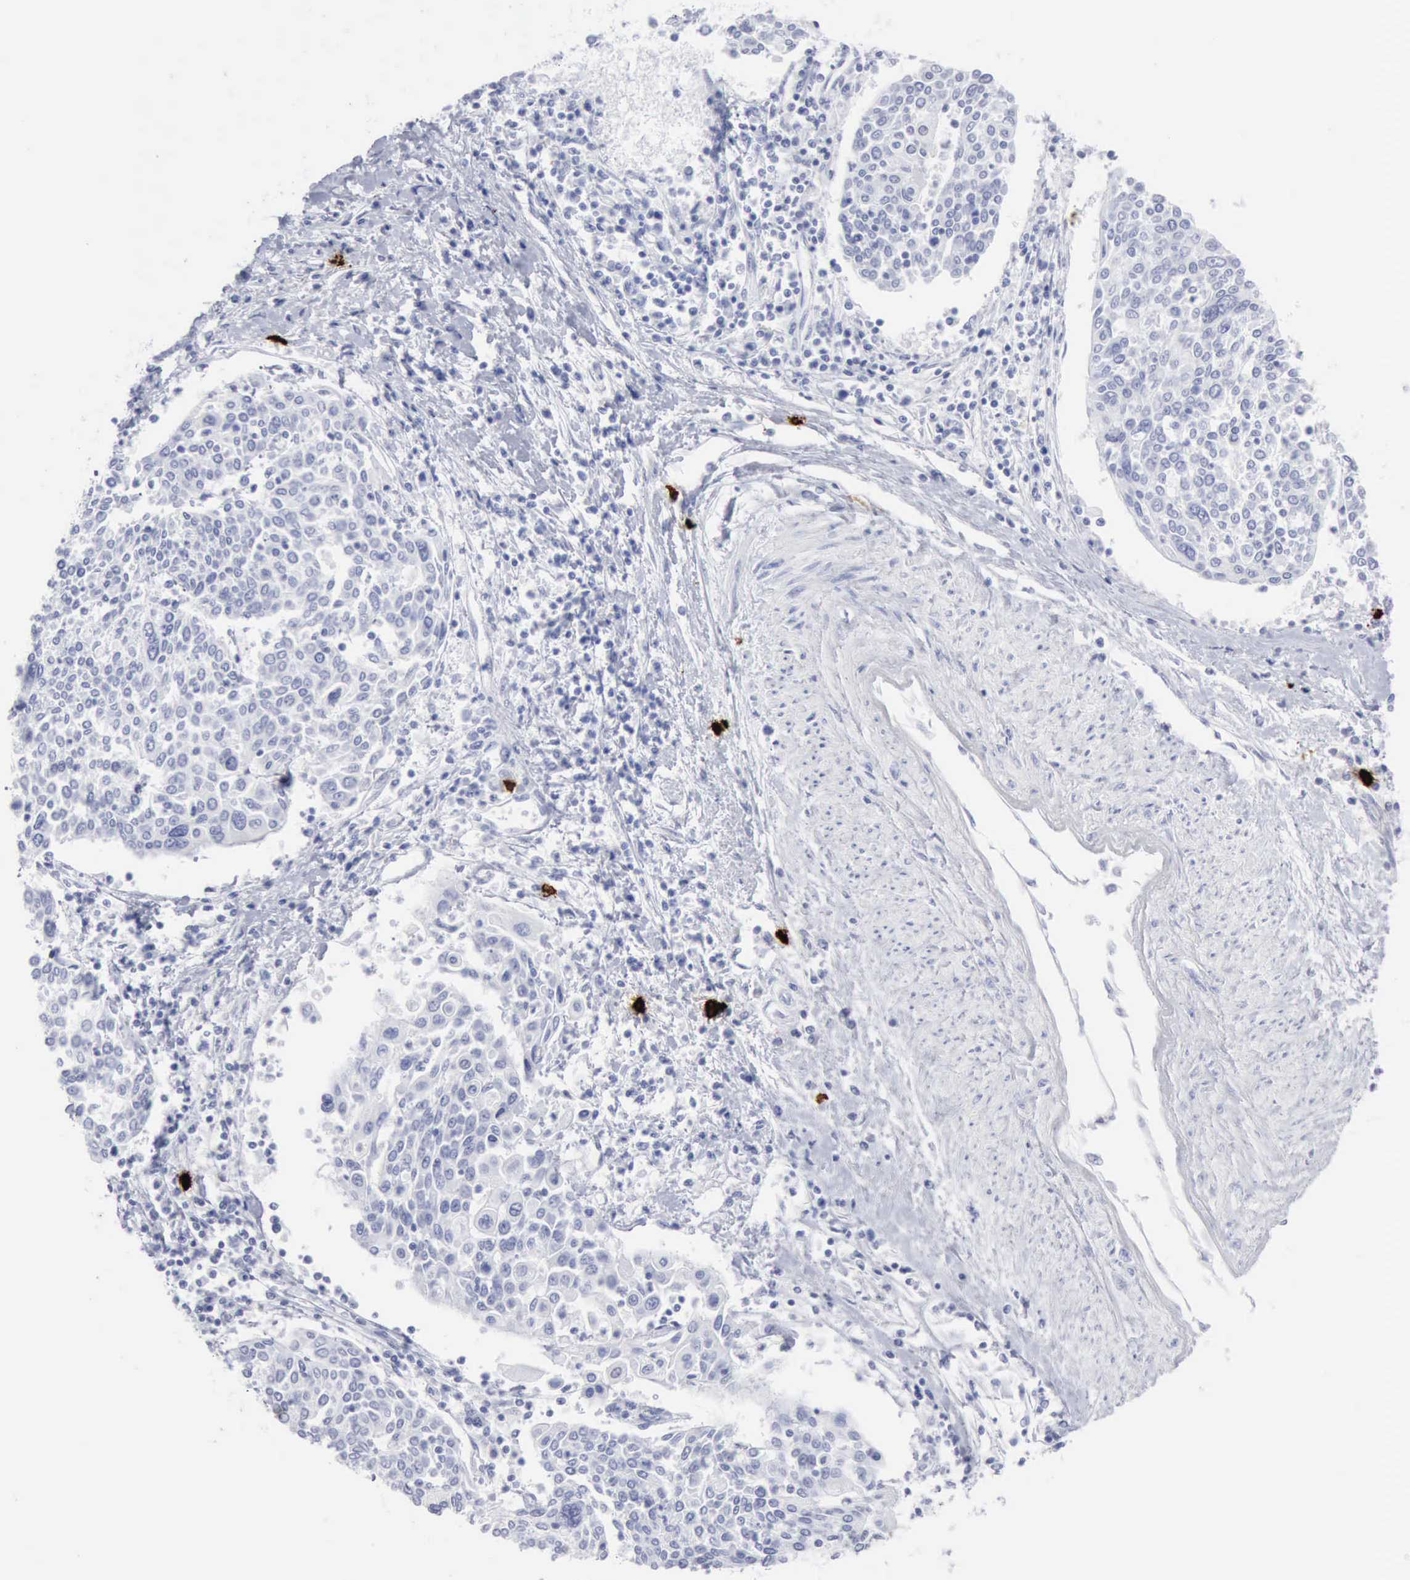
{"staining": {"intensity": "negative", "quantity": "none", "location": "none"}, "tissue": "cervical cancer", "cell_type": "Tumor cells", "image_type": "cancer", "snomed": [{"axis": "morphology", "description": "Squamous cell carcinoma, NOS"}, {"axis": "topography", "description": "Cervix"}], "caption": "Human cervical squamous cell carcinoma stained for a protein using IHC reveals no staining in tumor cells.", "gene": "CMA1", "patient": {"sex": "female", "age": 40}}